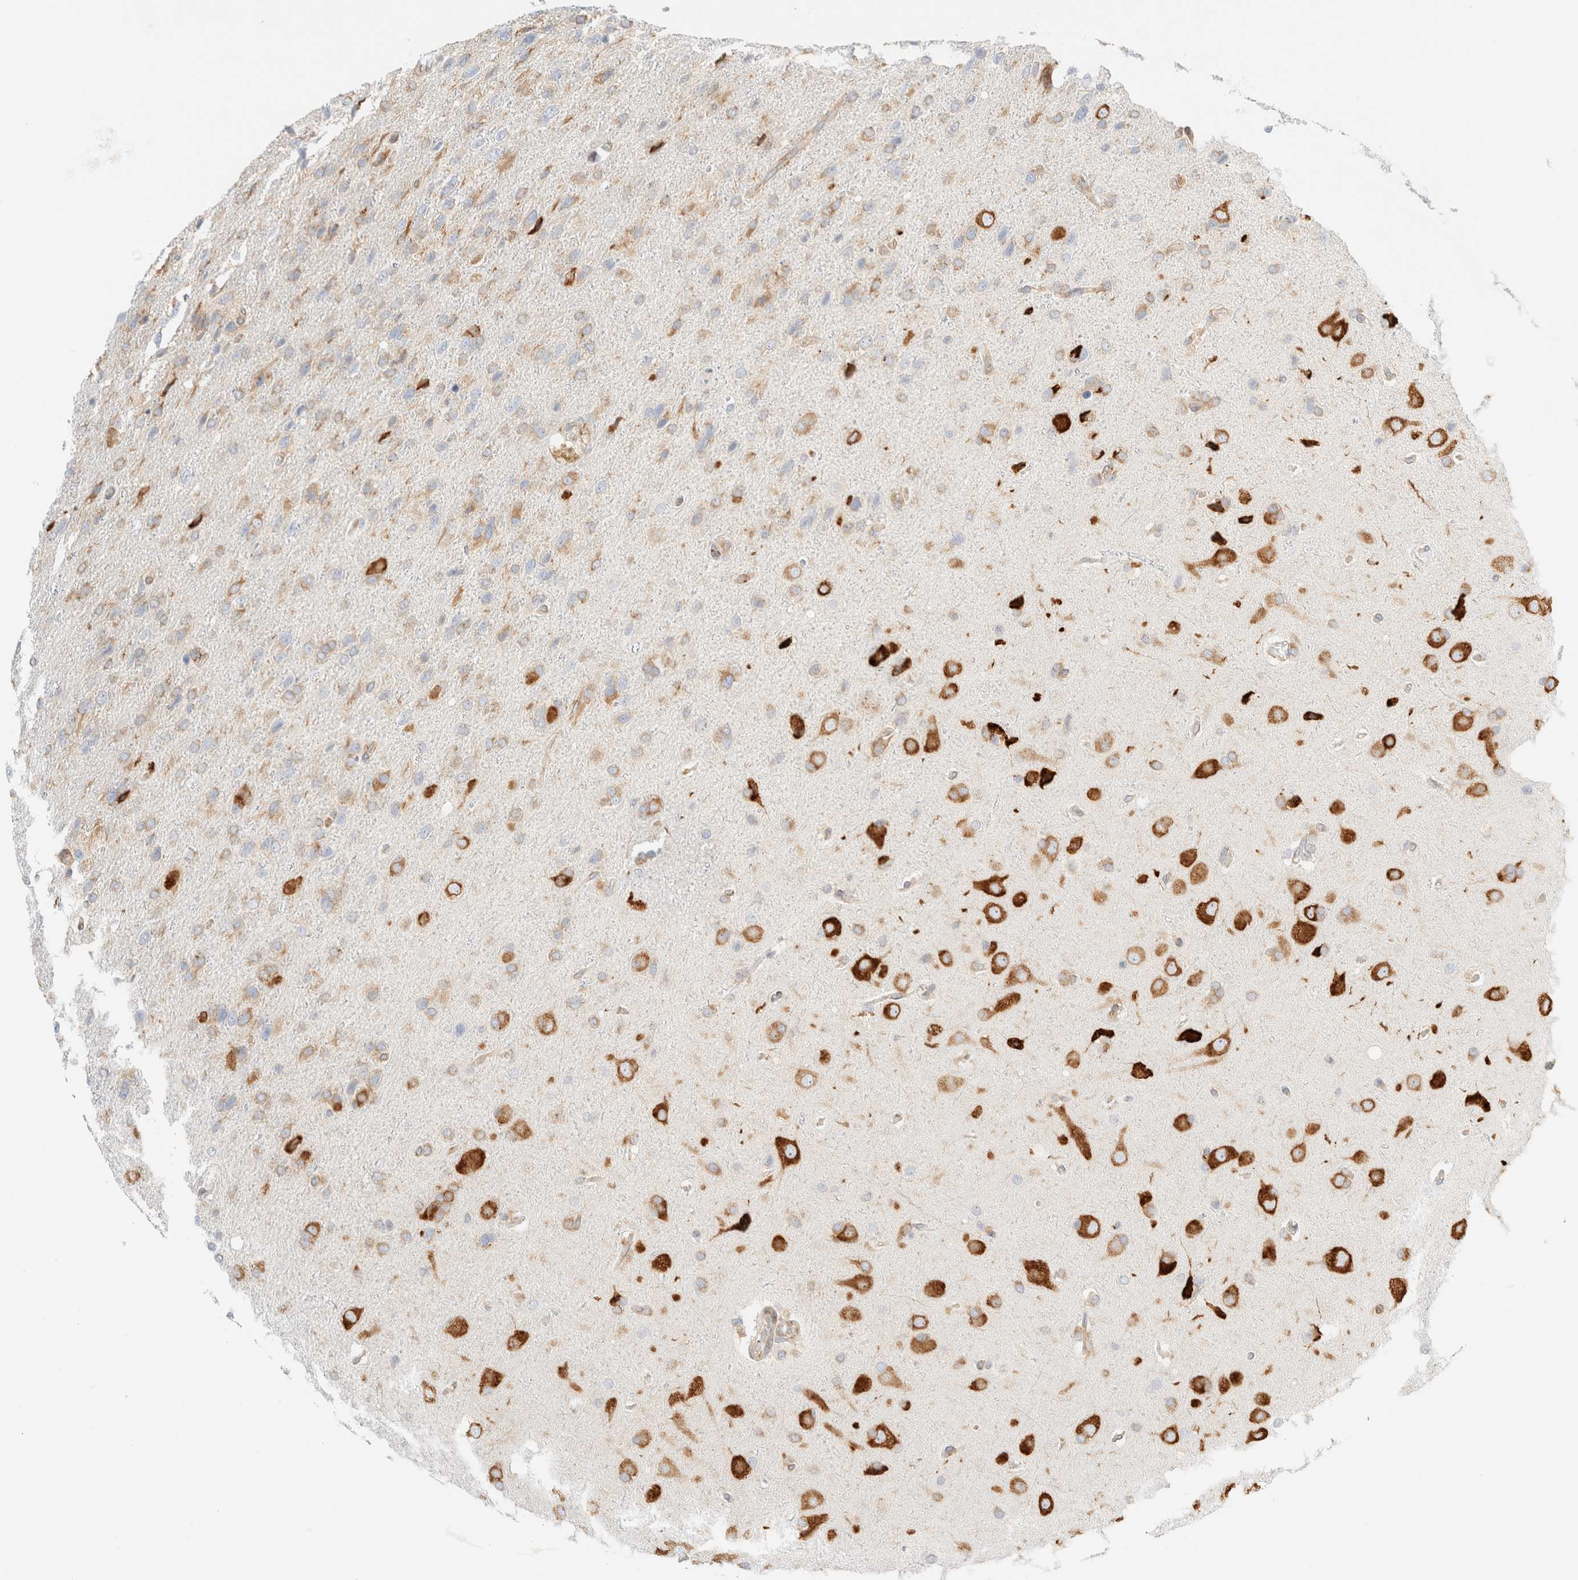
{"staining": {"intensity": "moderate", "quantity": "<25%", "location": "cytoplasmic/membranous"}, "tissue": "glioma", "cell_type": "Tumor cells", "image_type": "cancer", "snomed": [{"axis": "morphology", "description": "Glioma, malignant, High grade"}, {"axis": "topography", "description": "Brain"}], "caption": "Immunohistochemical staining of glioma displays low levels of moderate cytoplasmic/membranous protein staining in about <25% of tumor cells.", "gene": "ZC2HC1A", "patient": {"sex": "female", "age": 58}}